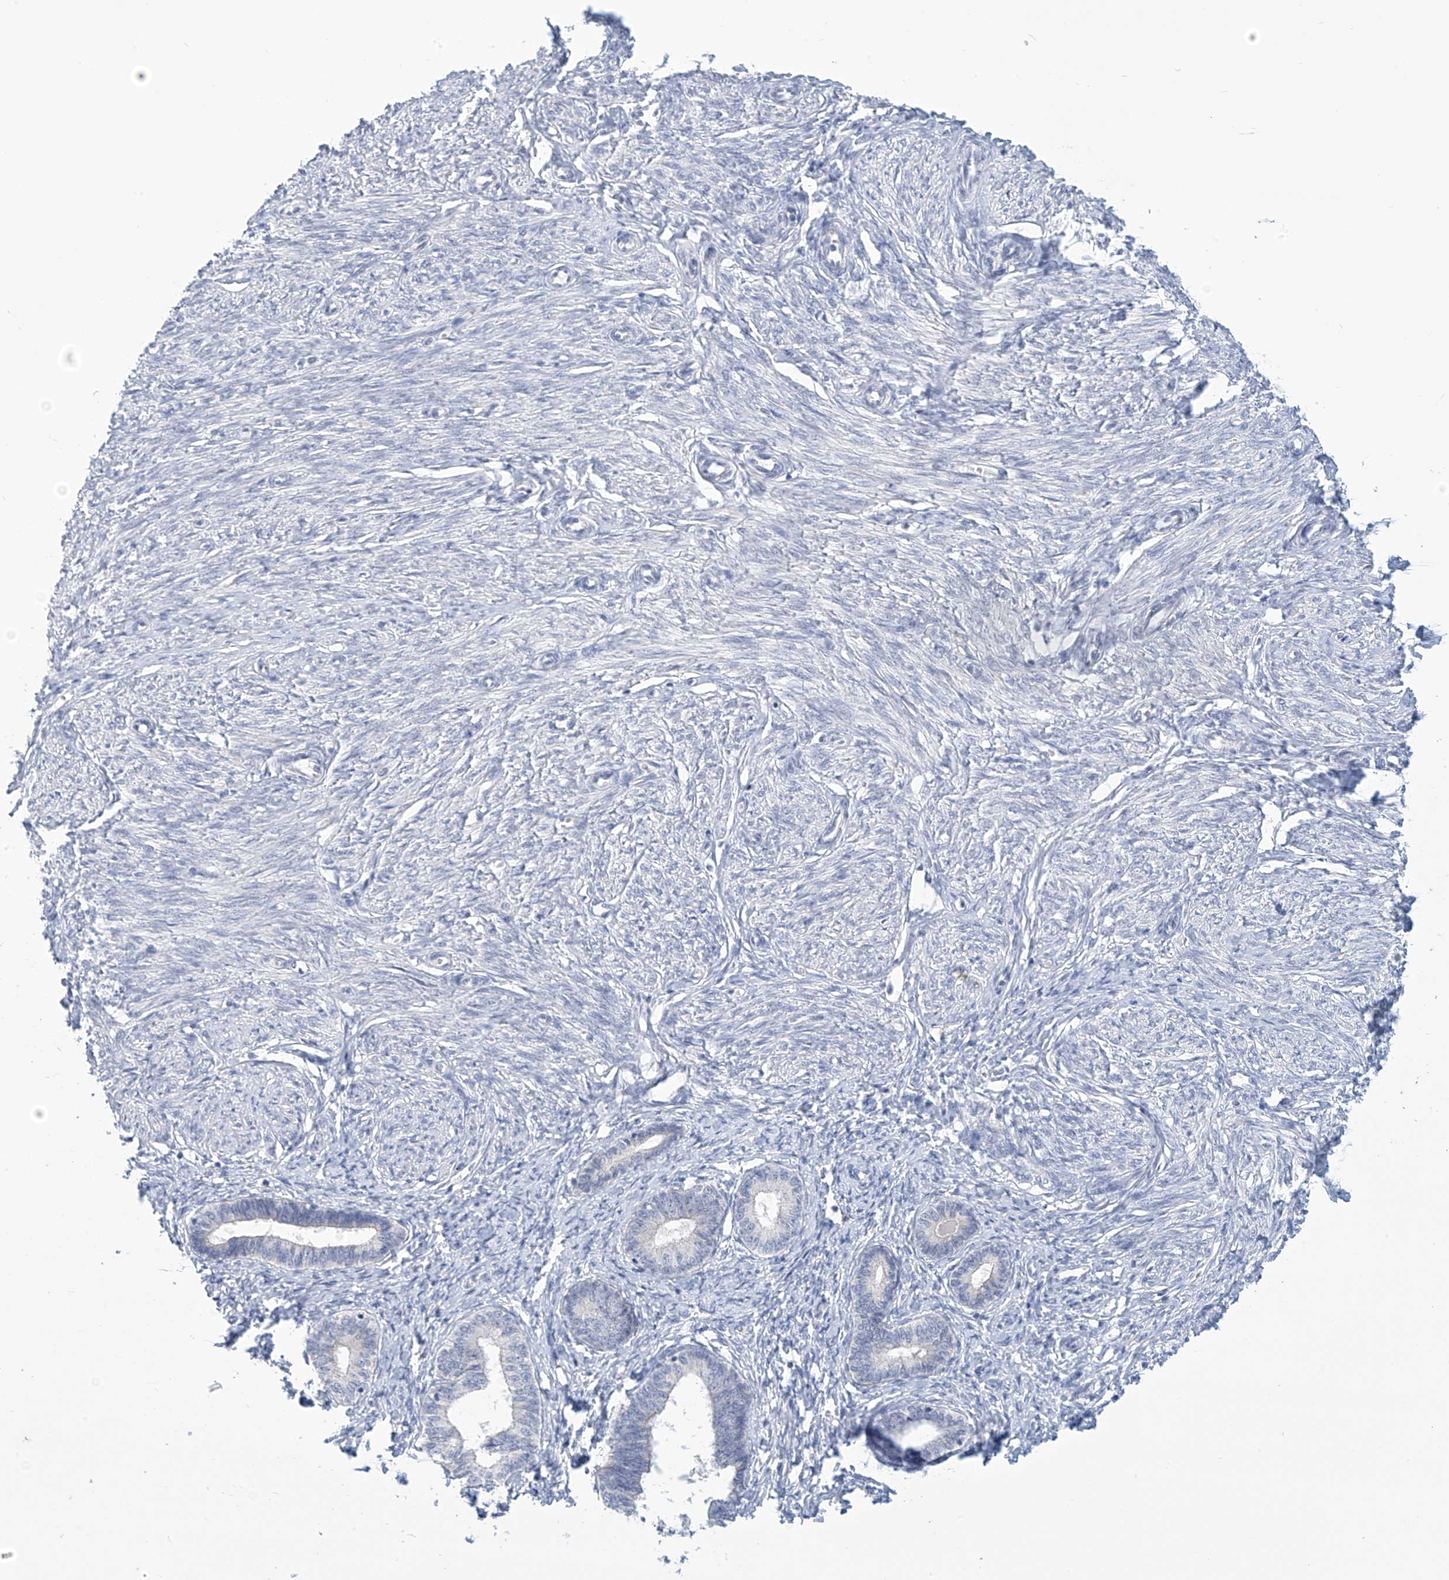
{"staining": {"intensity": "negative", "quantity": "none", "location": "none"}, "tissue": "endometrium", "cell_type": "Cells in endometrial stroma", "image_type": "normal", "snomed": [{"axis": "morphology", "description": "Normal tissue, NOS"}, {"axis": "topography", "description": "Endometrium"}], "caption": "The photomicrograph displays no staining of cells in endometrial stroma in normal endometrium.", "gene": "IBA57", "patient": {"sex": "female", "age": 72}}